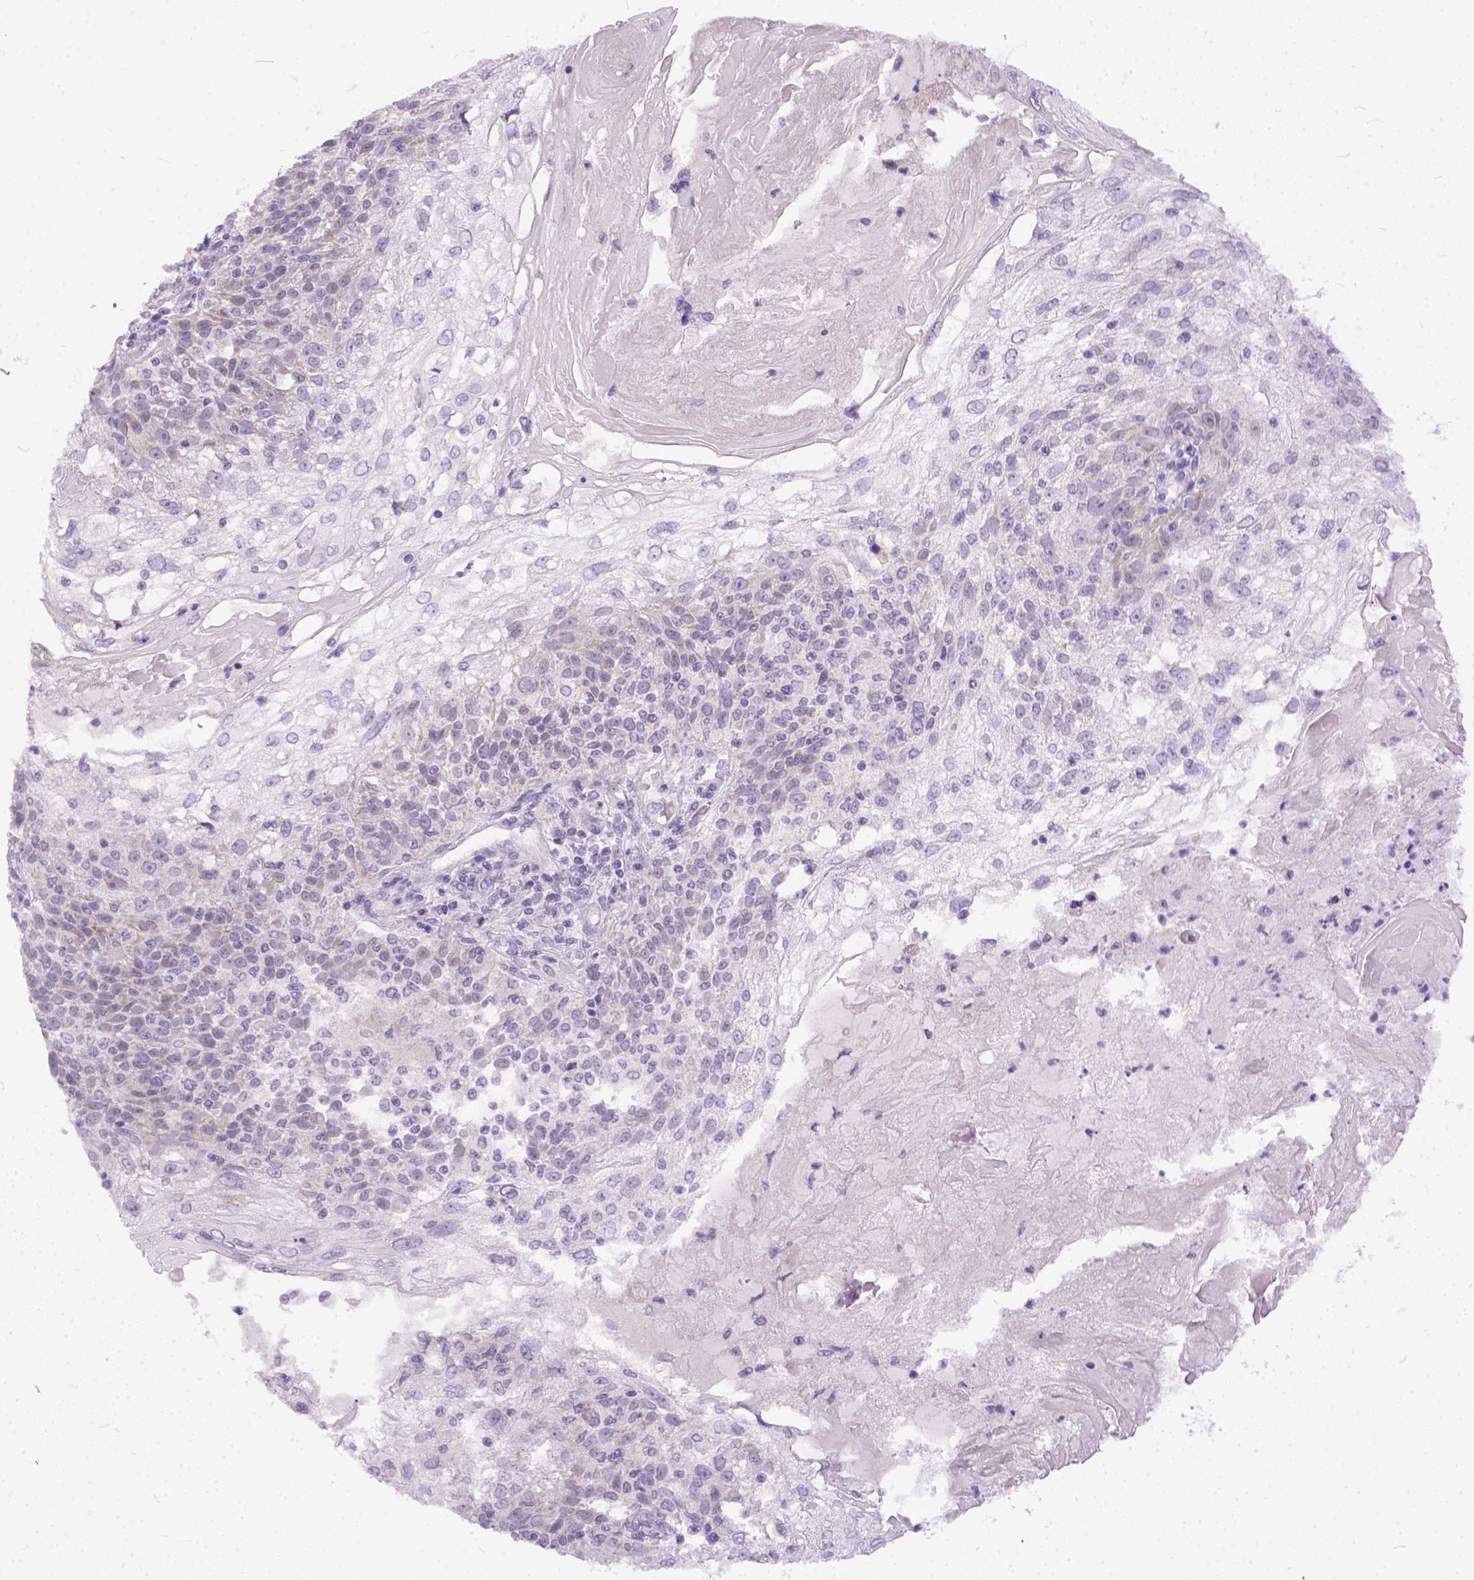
{"staining": {"intensity": "negative", "quantity": "none", "location": "none"}, "tissue": "skin cancer", "cell_type": "Tumor cells", "image_type": "cancer", "snomed": [{"axis": "morphology", "description": "Normal tissue, NOS"}, {"axis": "morphology", "description": "Squamous cell carcinoma, NOS"}, {"axis": "topography", "description": "Skin"}], "caption": "Image shows no protein positivity in tumor cells of squamous cell carcinoma (skin) tissue.", "gene": "PLK5", "patient": {"sex": "female", "age": 83}}